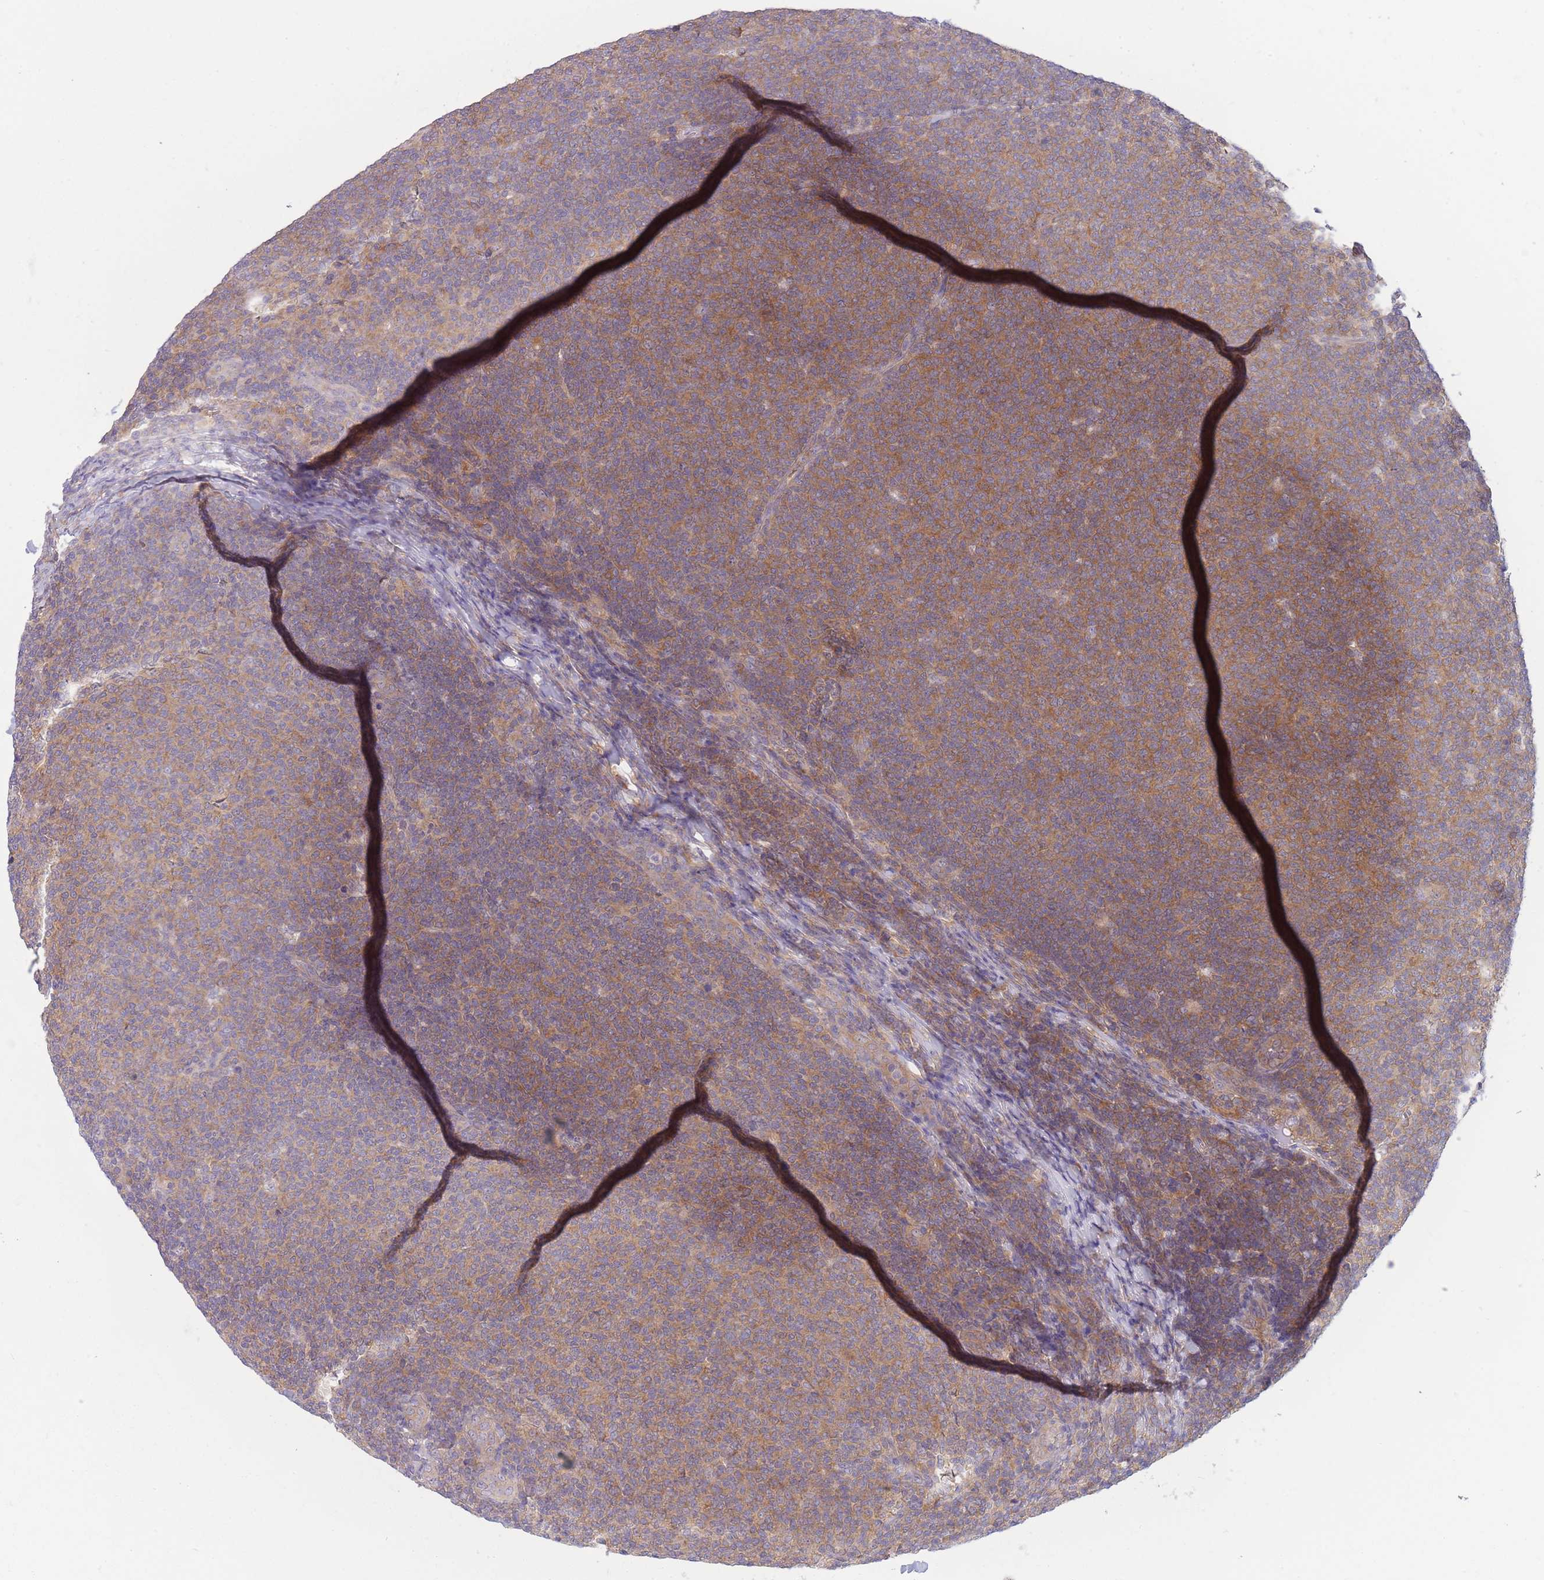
{"staining": {"intensity": "moderate", "quantity": ">75%", "location": "cytoplasmic/membranous"}, "tissue": "lymphoma", "cell_type": "Tumor cells", "image_type": "cancer", "snomed": [{"axis": "morphology", "description": "Malignant lymphoma, non-Hodgkin's type, Low grade"}, {"axis": "topography", "description": "Lymph node"}], "caption": "Malignant lymphoma, non-Hodgkin's type (low-grade) was stained to show a protein in brown. There is medium levels of moderate cytoplasmic/membranous positivity in about >75% of tumor cells.", "gene": "PFDN6", "patient": {"sex": "male", "age": 66}}